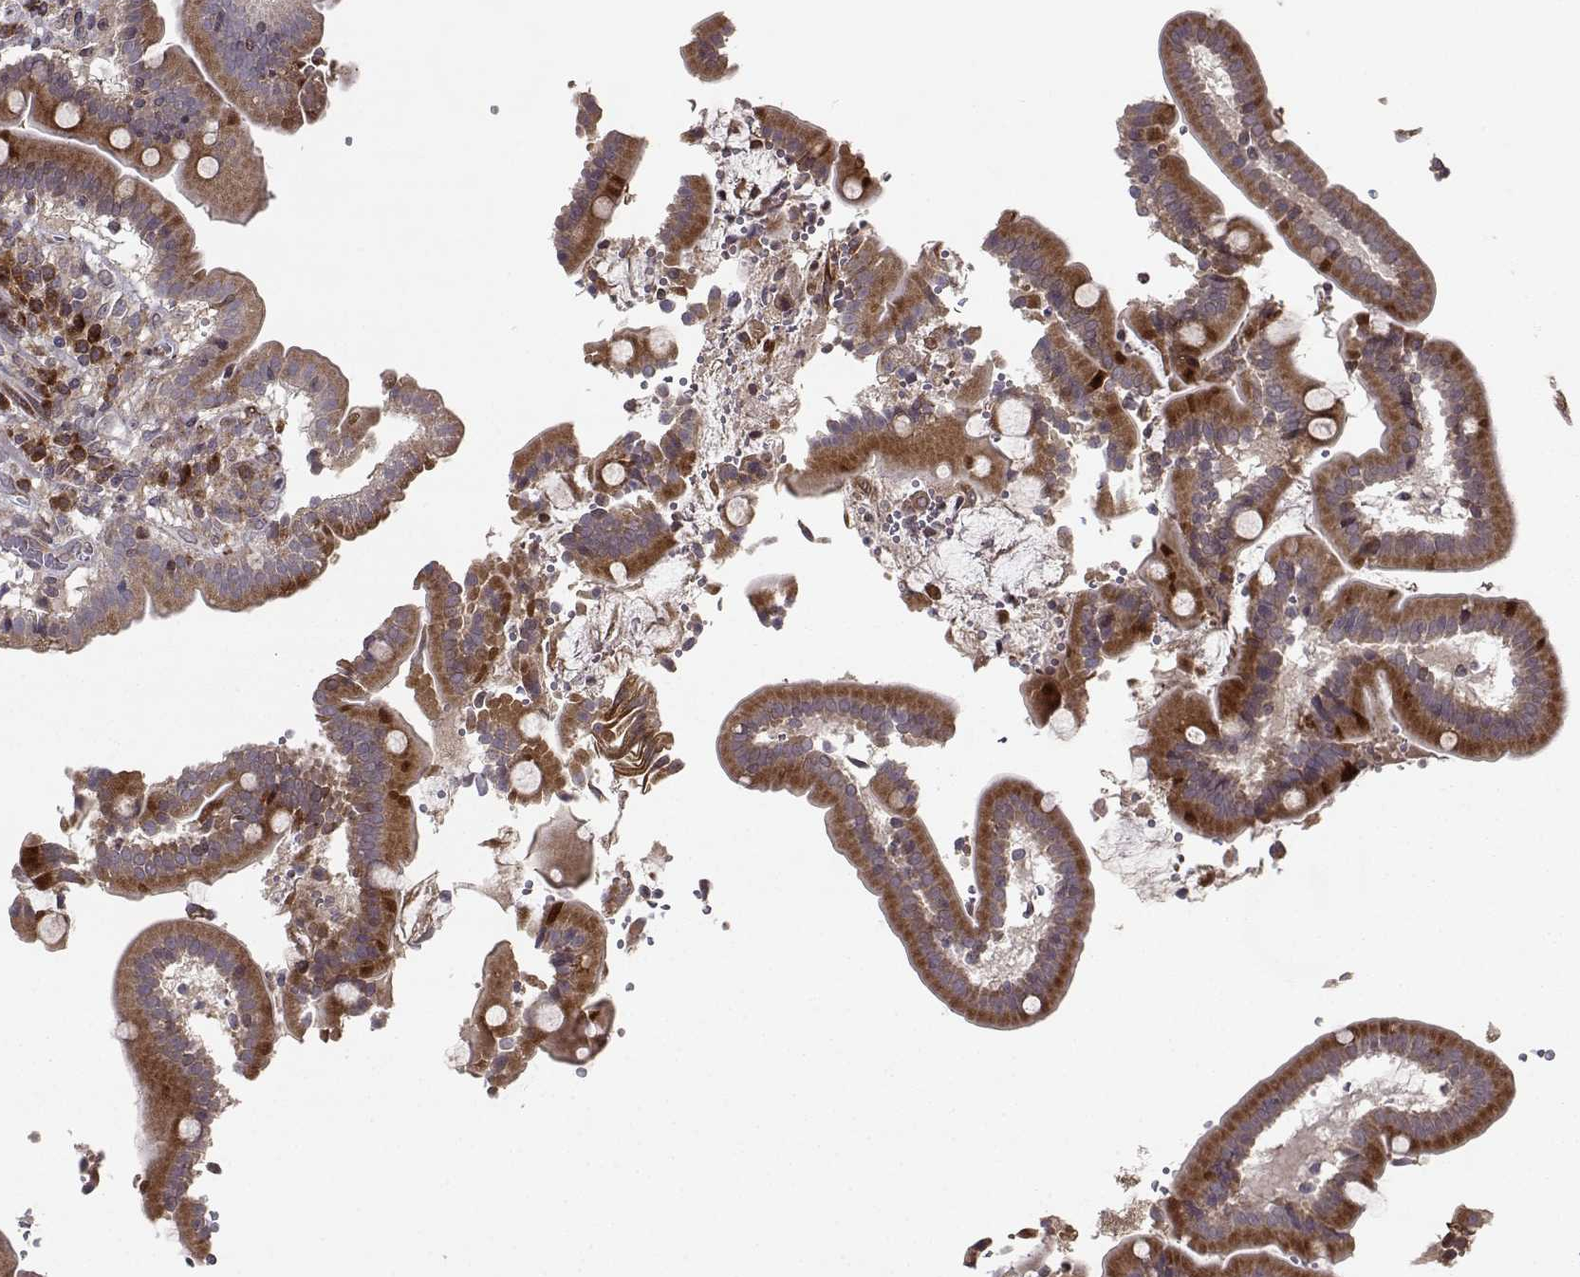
{"staining": {"intensity": "strong", "quantity": ">75%", "location": "cytoplasmic/membranous"}, "tissue": "duodenum", "cell_type": "Glandular cells", "image_type": "normal", "snomed": [{"axis": "morphology", "description": "Normal tissue, NOS"}, {"axis": "topography", "description": "Duodenum"}], "caption": "DAB immunohistochemical staining of normal duodenum displays strong cytoplasmic/membranous protein expression in approximately >75% of glandular cells.", "gene": "RPL31", "patient": {"sex": "female", "age": 62}}